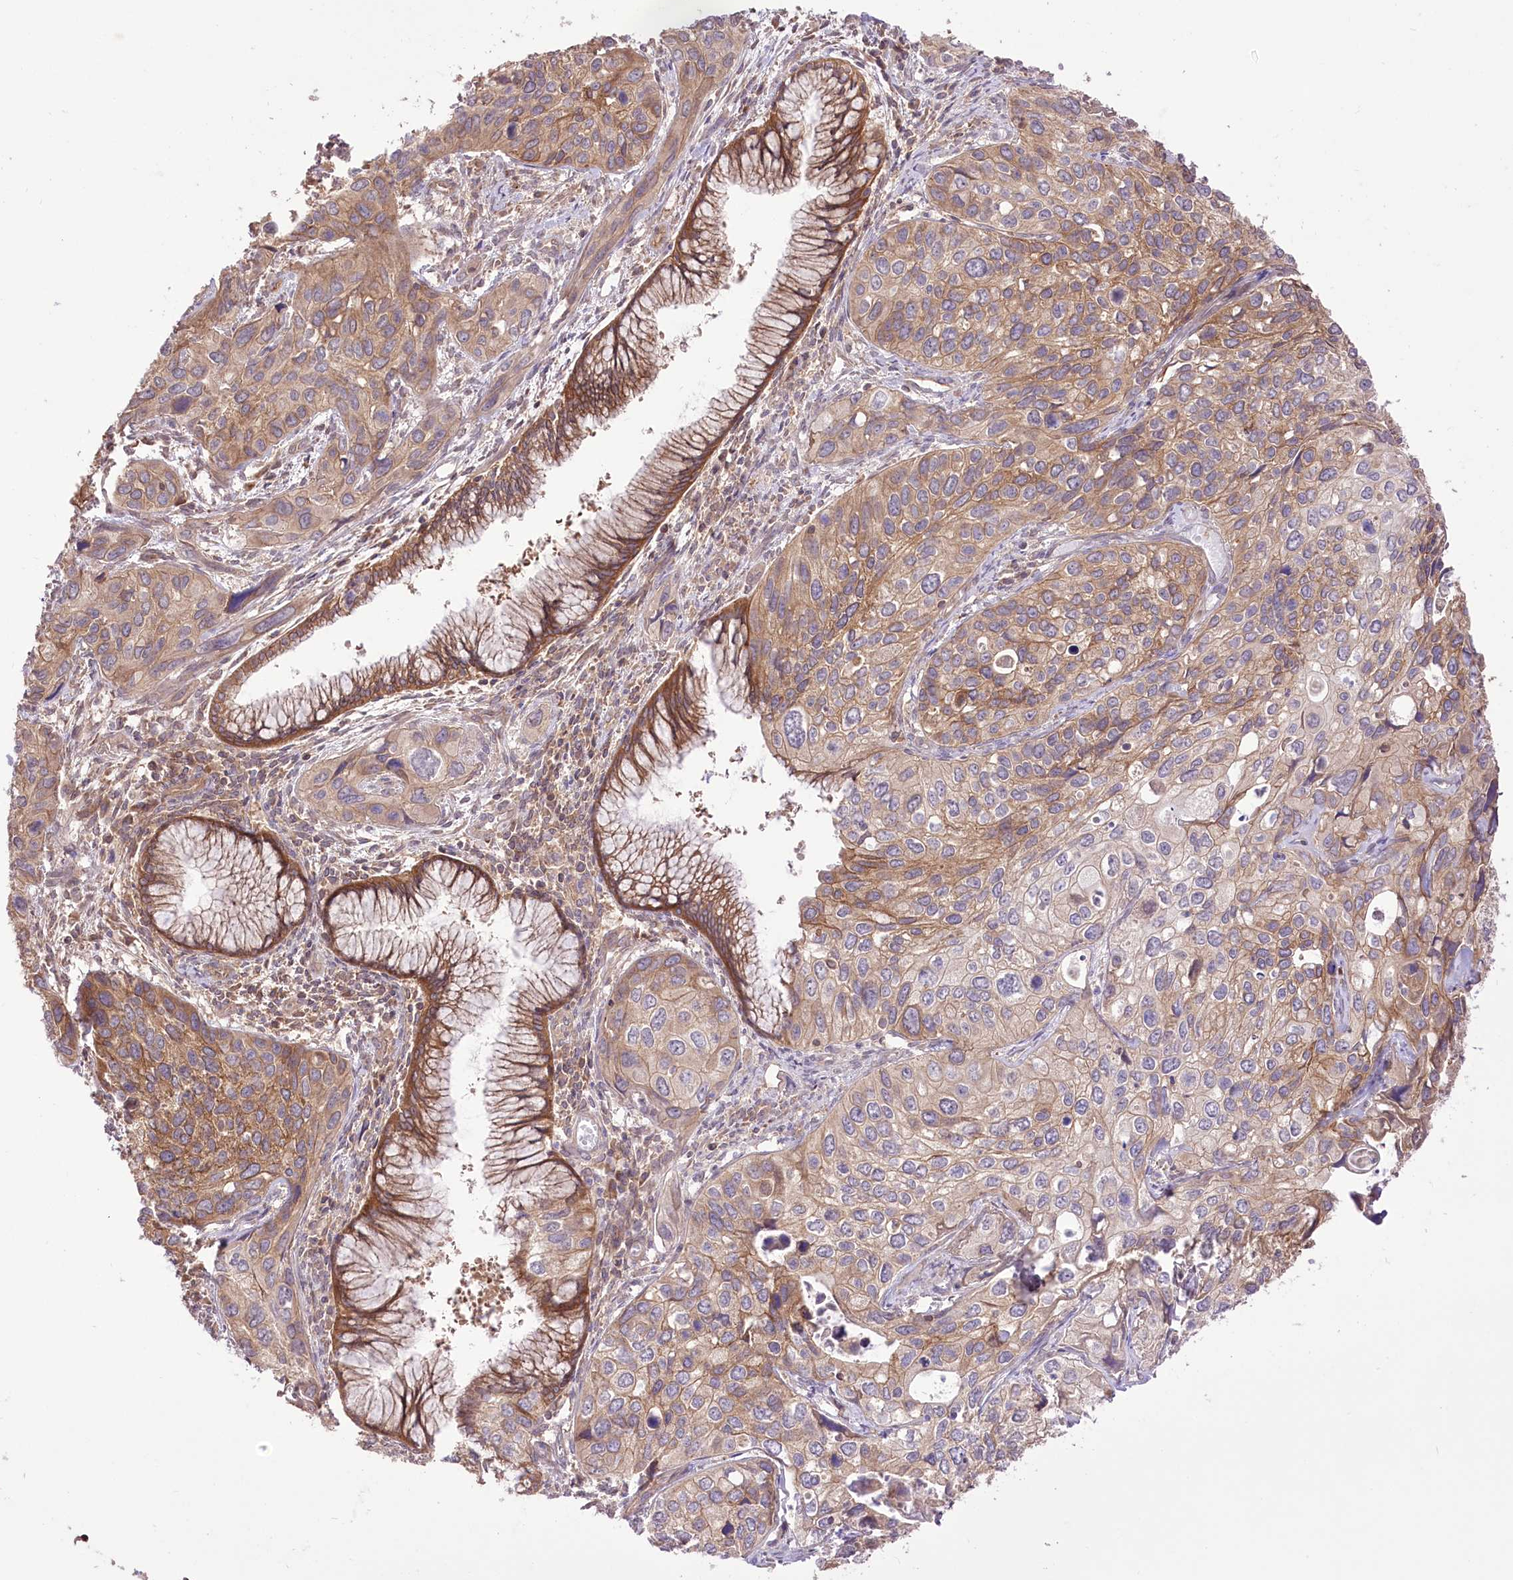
{"staining": {"intensity": "moderate", "quantity": "25%-75%", "location": "cytoplasmic/membranous"}, "tissue": "cervical cancer", "cell_type": "Tumor cells", "image_type": "cancer", "snomed": [{"axis": "morphology", "description": "Squamous cell carcinoma, NOS"}, {"axis": "topography", "description": "Cervix"}], "caption": "This photomicrograph exhibits immunohistochemistry (IHC) staining of cervical cancer (squamous cell carcinoma), with medium moderate cytoplasmic/membranous expression in approximately 25%-75% of tumor cells.", "gene": "XYLB", "patient": {"sex": "female", "age": 55}}